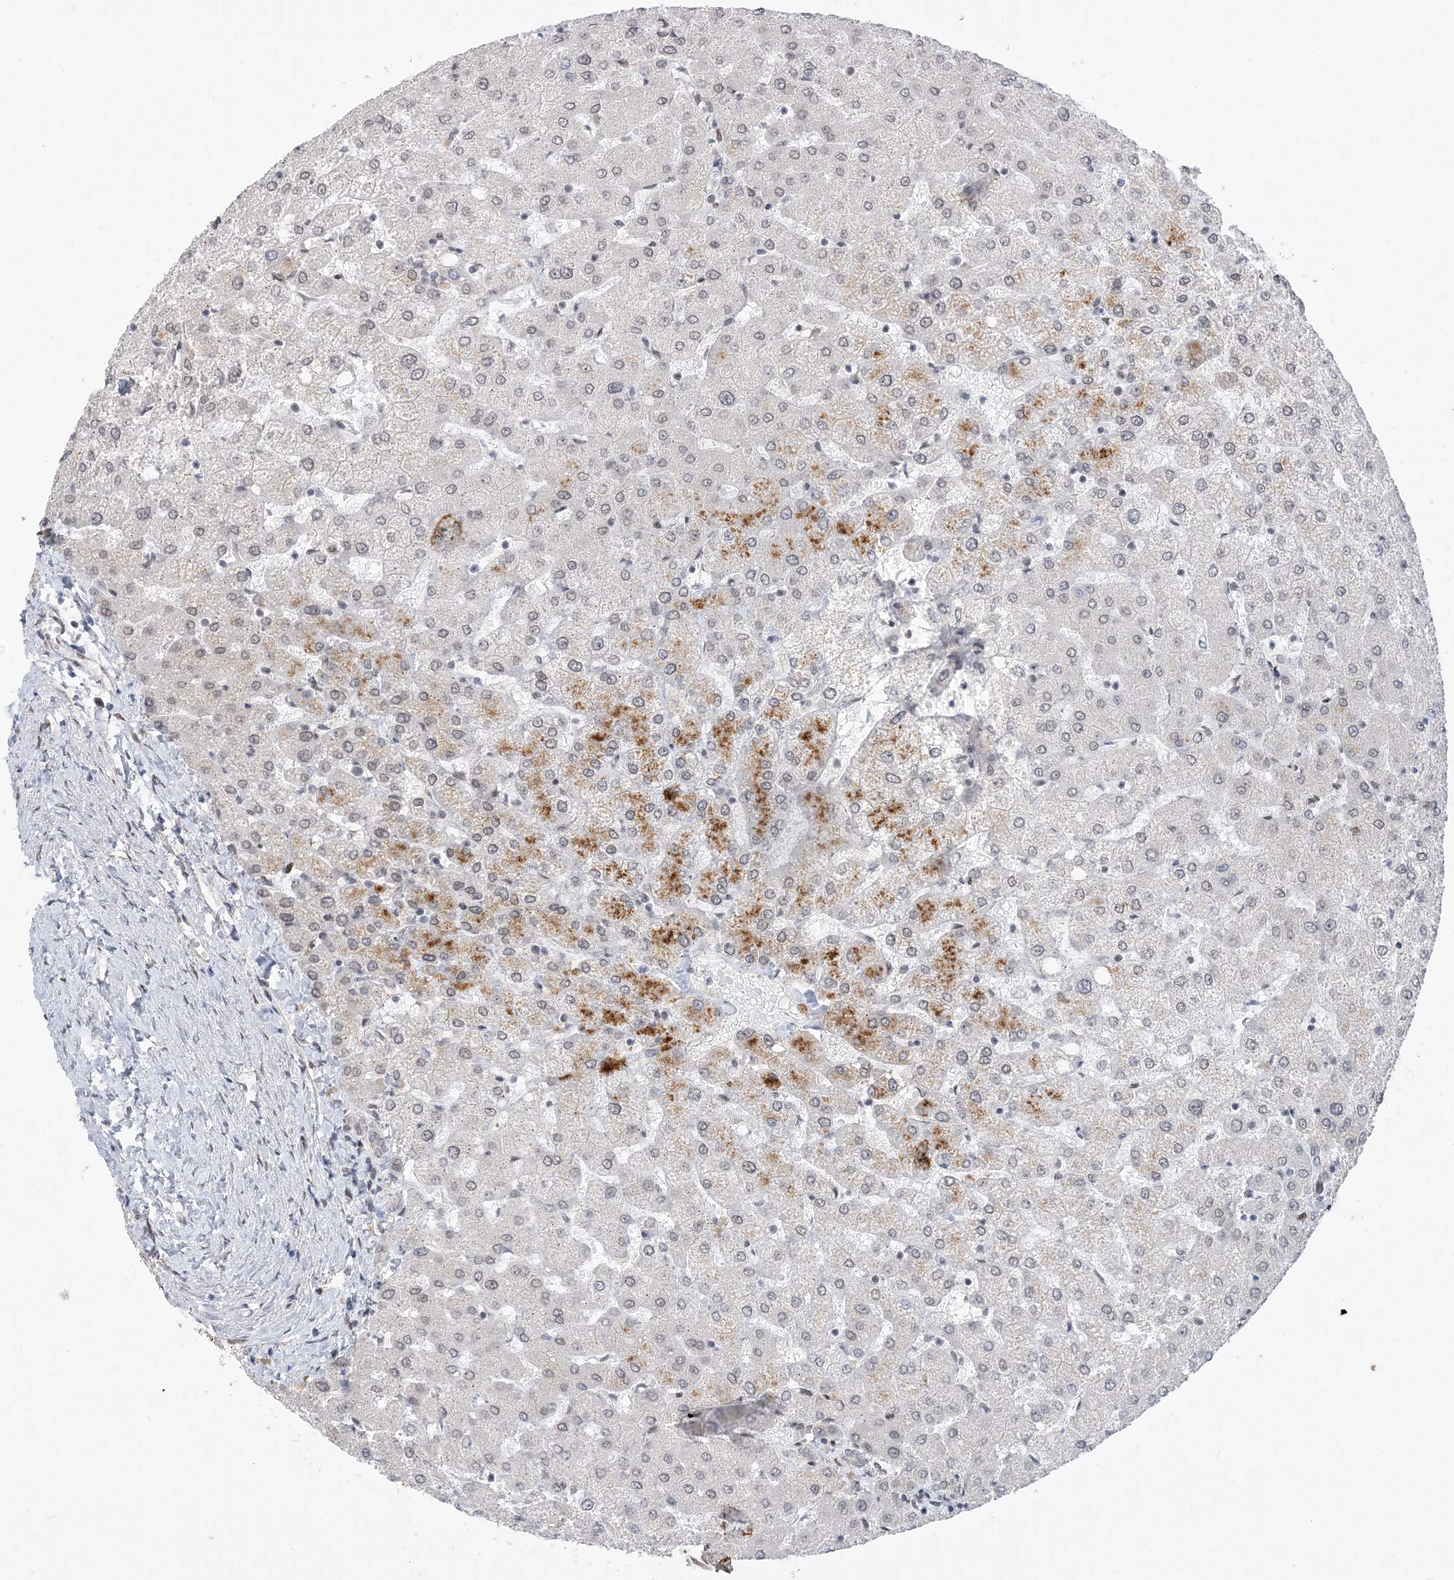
{"staining": {"intensity": "negative", "quantity": "none", "location": "none"}, "tissue": "liver", "cell_type": "Cholangiocytes", "image_type": "normal", "snomed": [{"axis": "morphology", "description": "Normal tissue, NOS"}, {"axis": "topography", "description": "Liver"}], "caption": "Cholangiocytes show no significant protein positivity in normal liver. (Stains: DAB immunohistochemistry (IHC) with hematoxylin counter stain, Microscopy: brightfield microscopy at high magnification).", "gene": "WAC", "patient": {"sex": "female", "age": 54}}